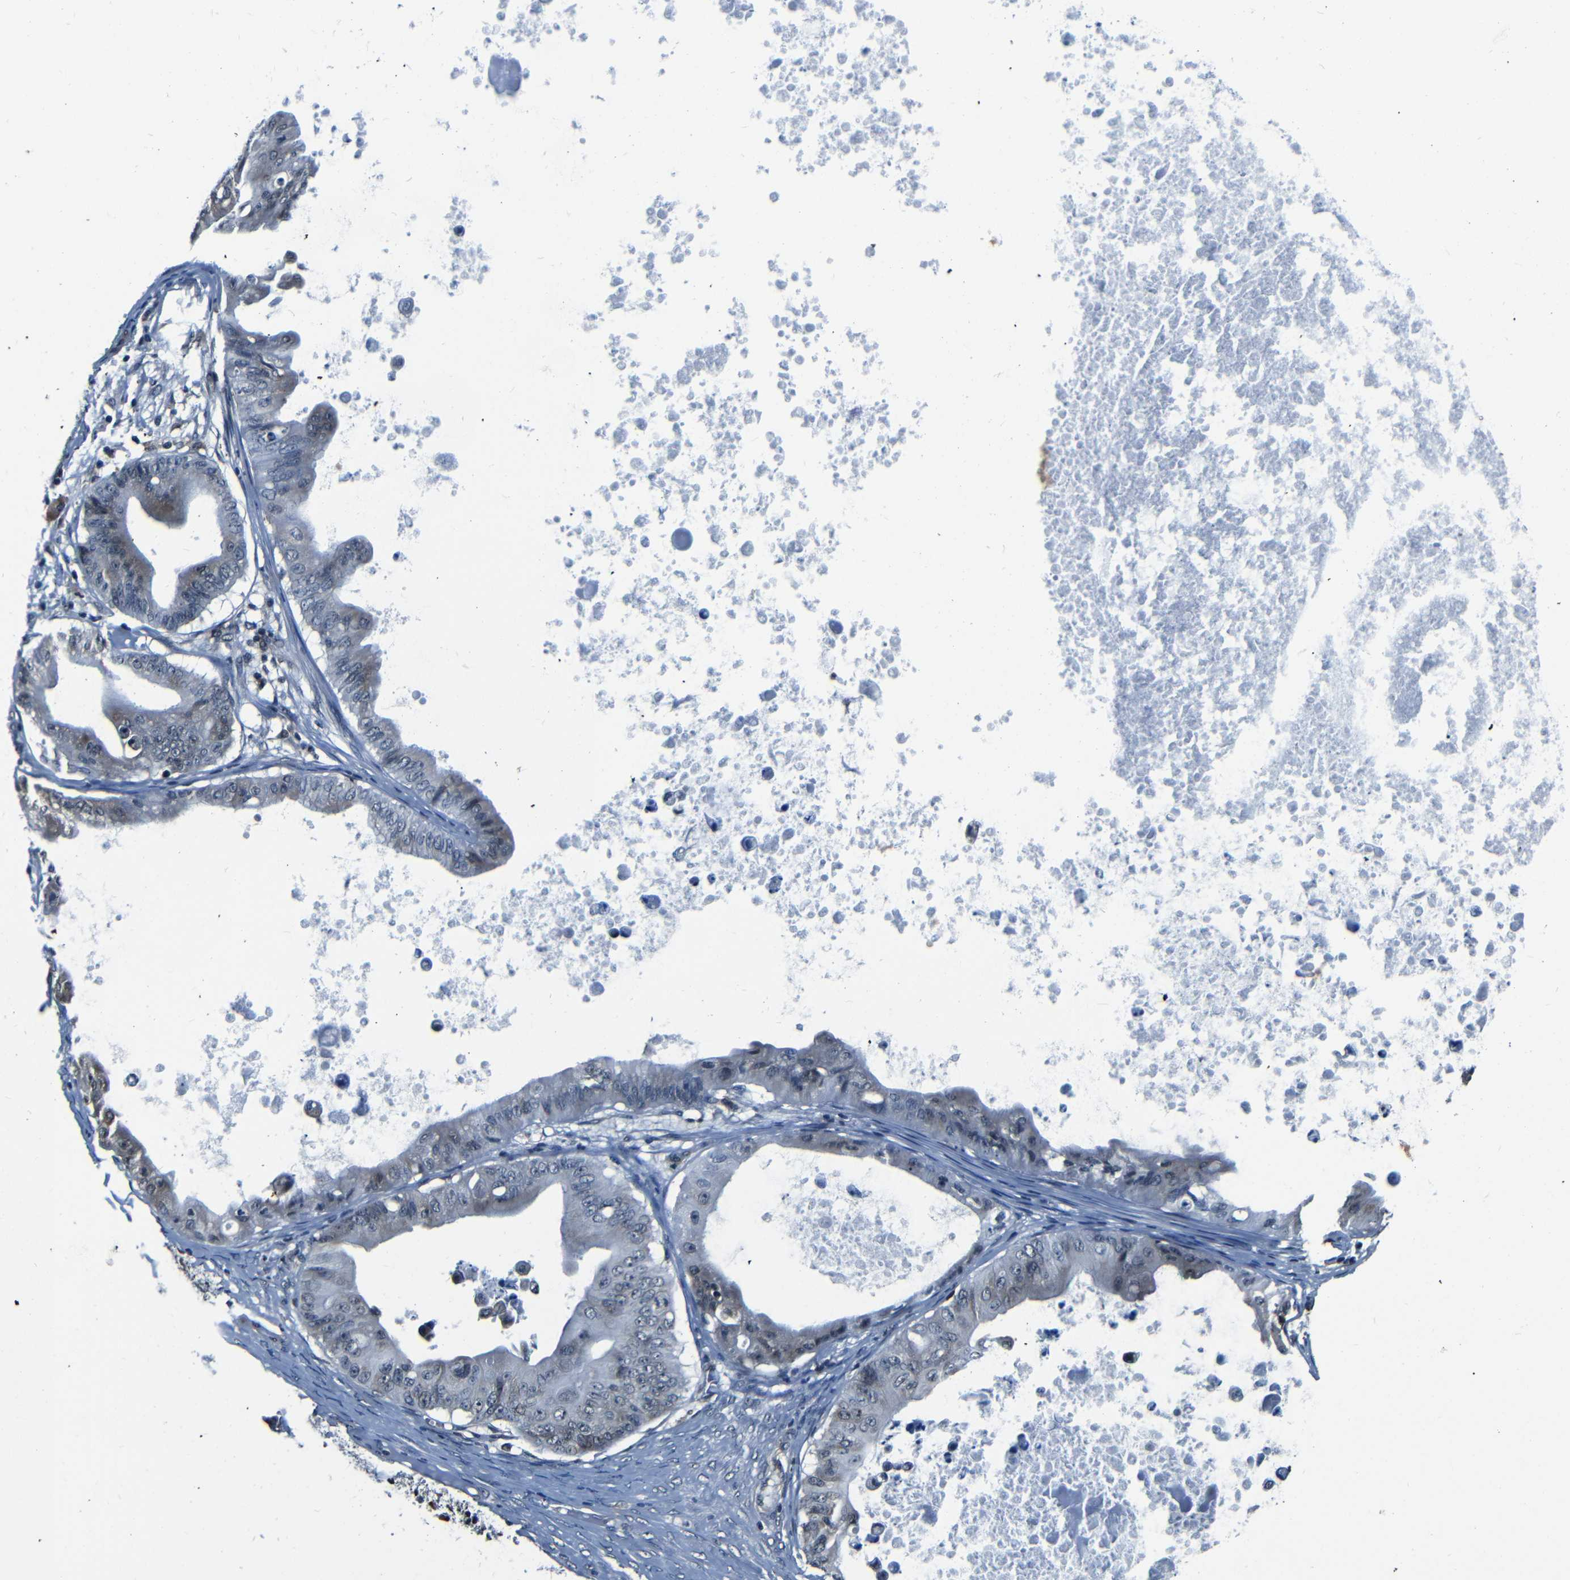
{"staining": {"intensity": "negative", "quantity": "none", "location": "none"}, "tissue": "ovarian cancer", "cell_type": "Tumor cells", "image_type": "cancer", "snomed": [{"axis": "morphology", "description": "Cystadenocarcinoma, mucinous, NOS"}, {"axis": "topography", "description": "Ovary"}], "caption": "Immunohistochemical staining of ovarian cancer (mucinous cystadenocarcinoma) shows no significant positivity in tumor cells.", "gene": "NCBP3", "patient": {"sex": "female", "age": 37}}